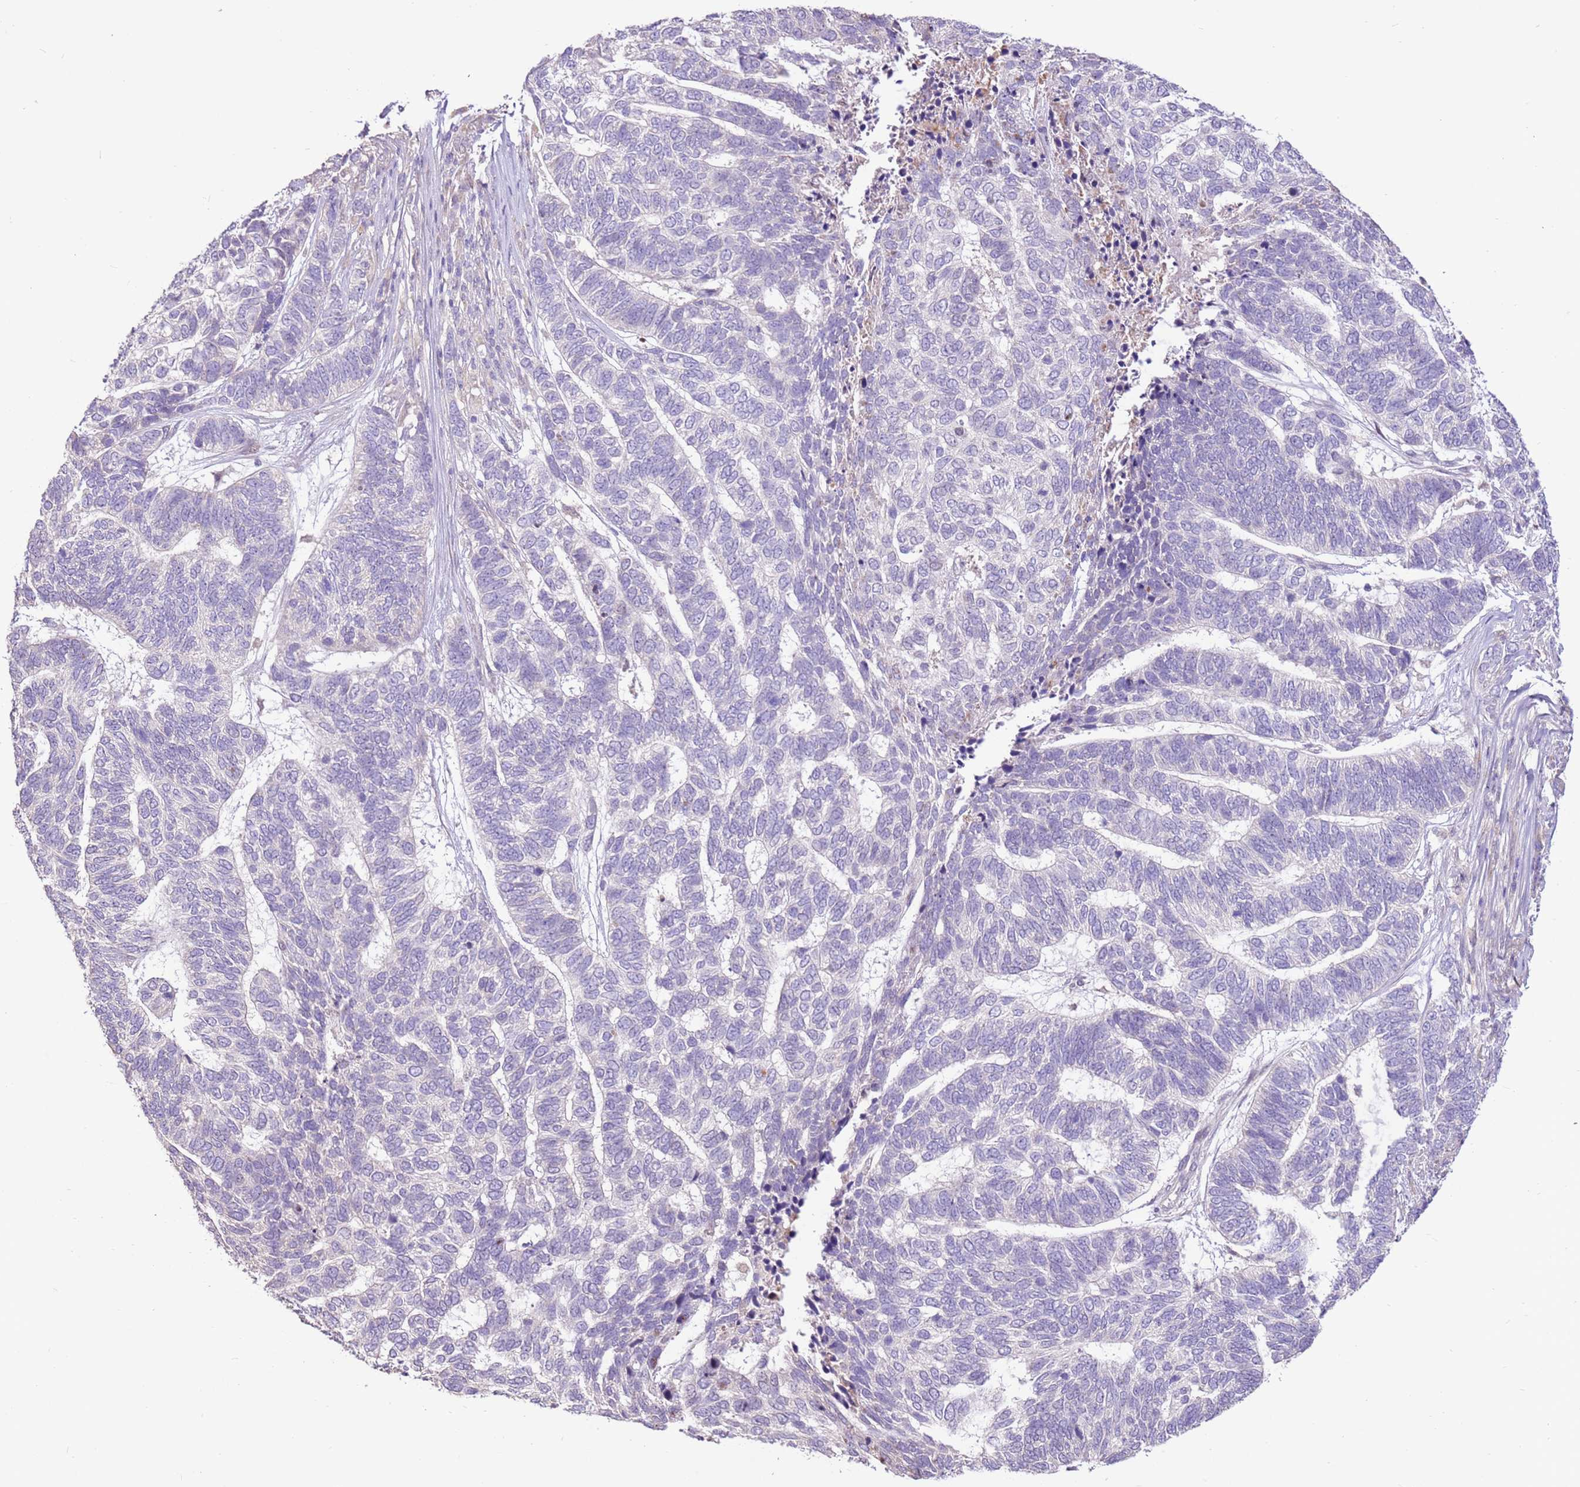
{"staining": {"intensity": "negative", "quantity": "none", "location": "none"}, "tissue": "skin cancer", "cell_type": "Tumor cells", "image_type": "cancer", "snomed": [{"axis": "morphology", "description": "Basal cell carcinoma"}, {"axis": "topography", "description": "Skin"}], "caption": "Immunohistochemistry of human basal cell carcinoma (skin) shows no staining in tumor cells.", "gene": "LGI4", "patient": {"sex": "female", "age": 65}}